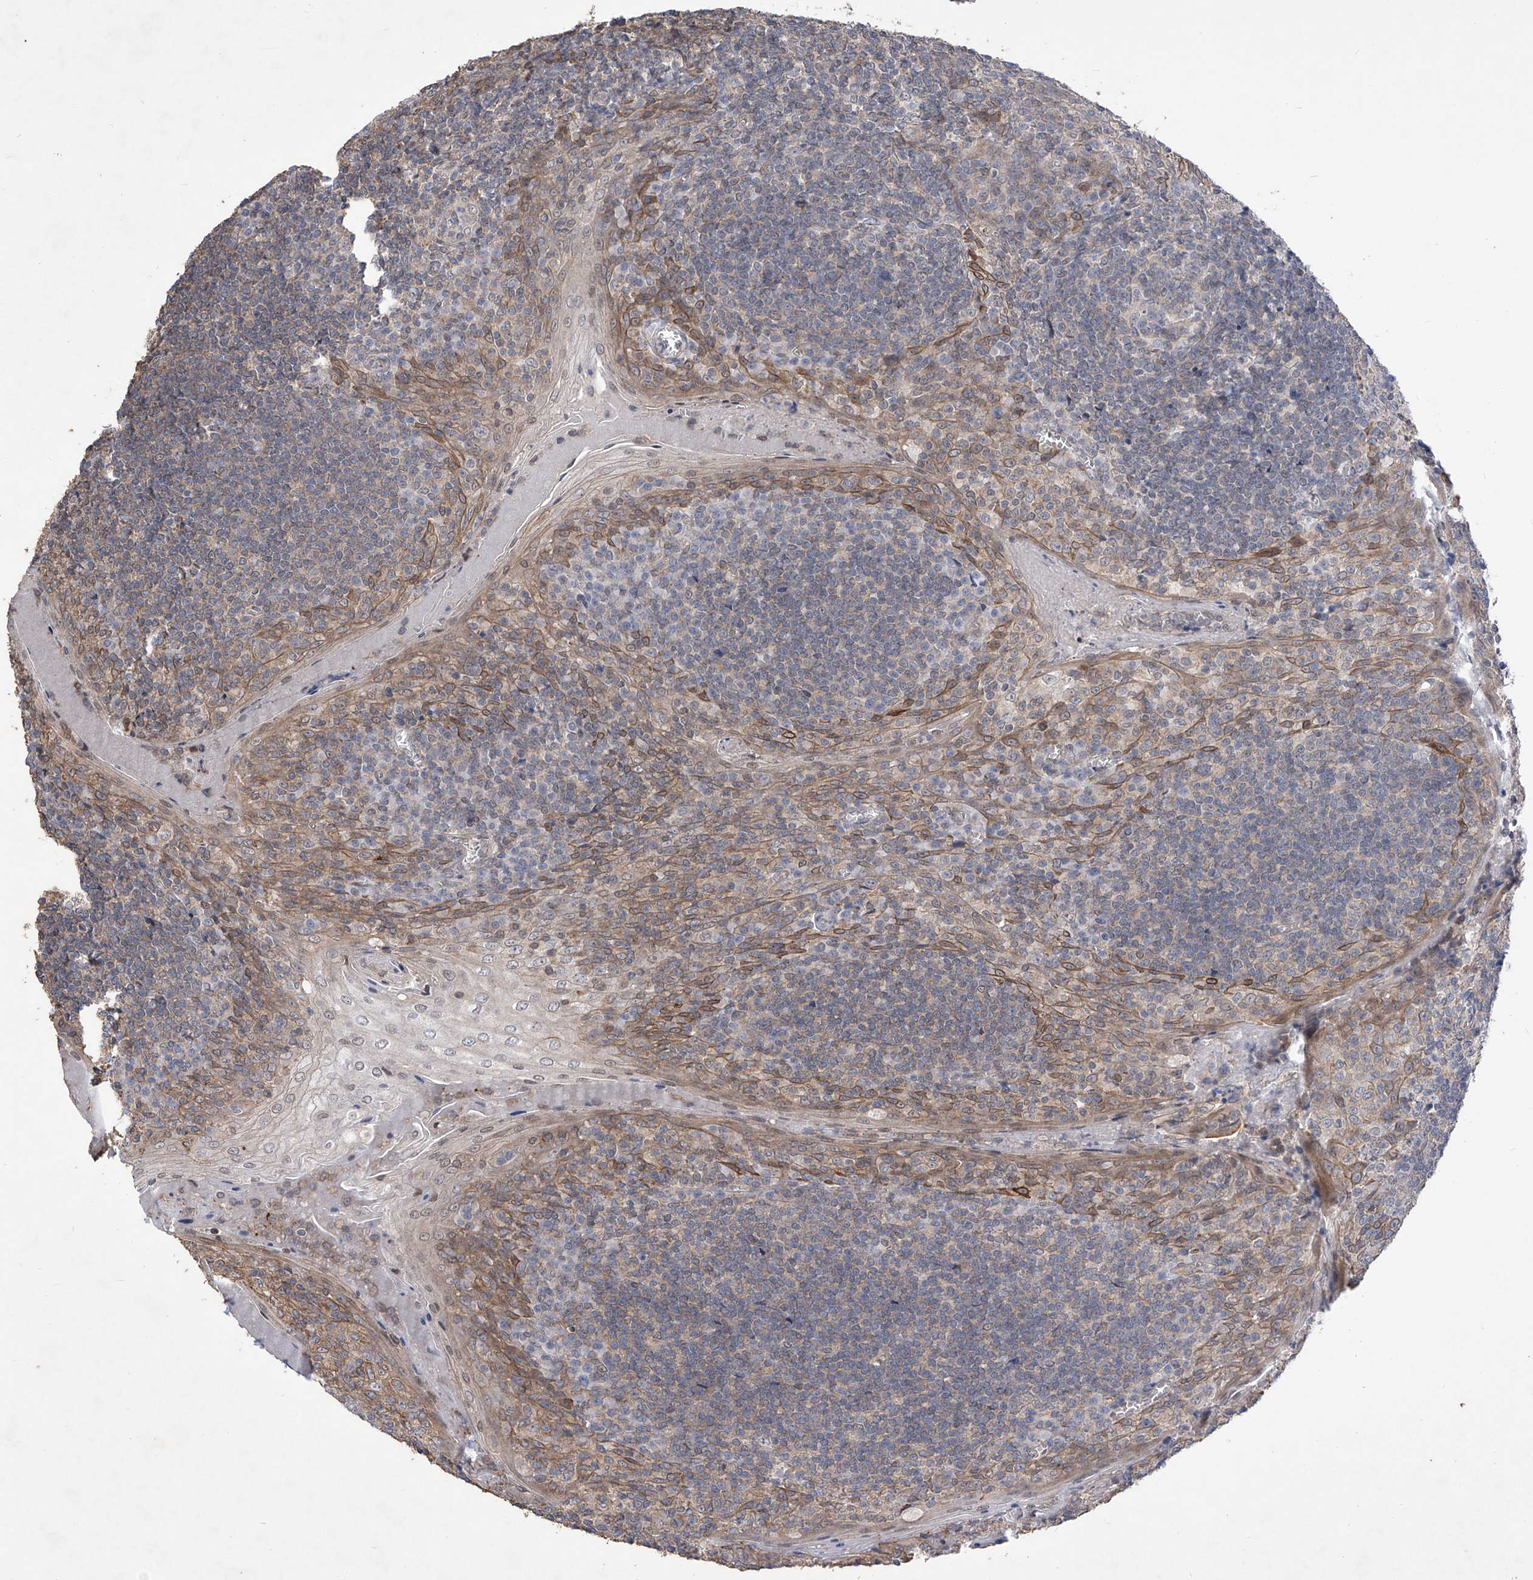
{"staining": {"intensity": "negative", "quantity": "none", "location": "none"}, "tissue": "tonsil", "cell_type": "Germinal center cells", "image_type": "normal", "snomed": [{"axis": "morphology", "description": "Normal tissue, NOS"}, {"axis": "topography", "description": "Tonsil"}], "caption": "This is a image of immunohistochemistry staining of unremarkable tonsil, which shows no expression in germinal center cells.", "gene": "KIFC2", "patient": {"sex": "male", "age": 27}}